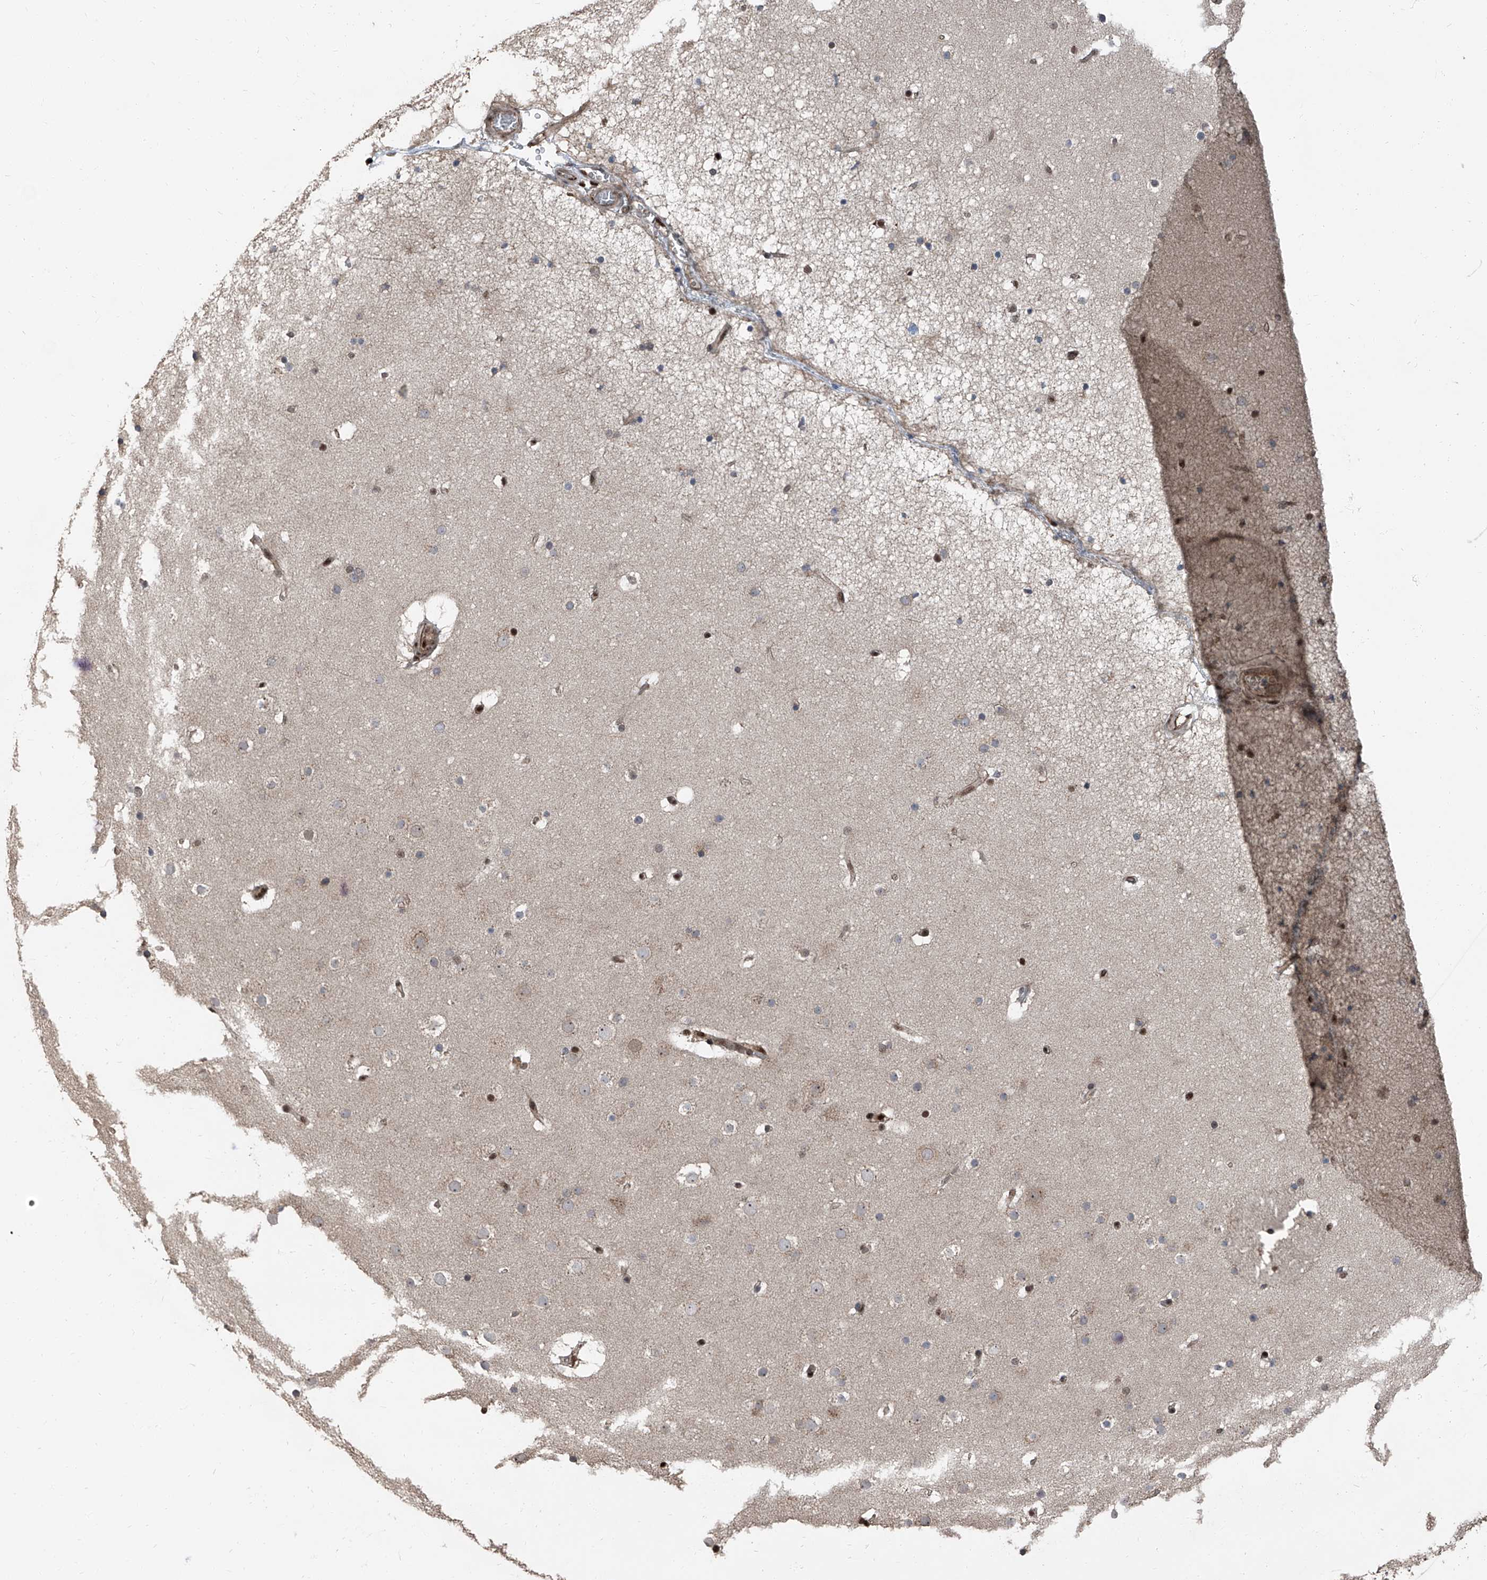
{"staining": {"intensity": "moderate", "quantity": ">75%", "location": "cytoplasmic/membranous"}, "tissue": "cerebral cortex", "cell_type": "Endothelial cells", "image_type": "normal", "snomed": [{"axis": "morphology", "description": "Normal tissue, NOS"}, {"axis": "topography", "description": "Cerebral cortex"}], "caption": "This histopathology image reveals immunohistochemistry staining of normal human cerebral cortex, with medium moderate cytoplasmic/membranous positivity in about >75% of endothelial cells.", "gene": "FKBP5", "patient": {"sex": "male", "age": 57}}